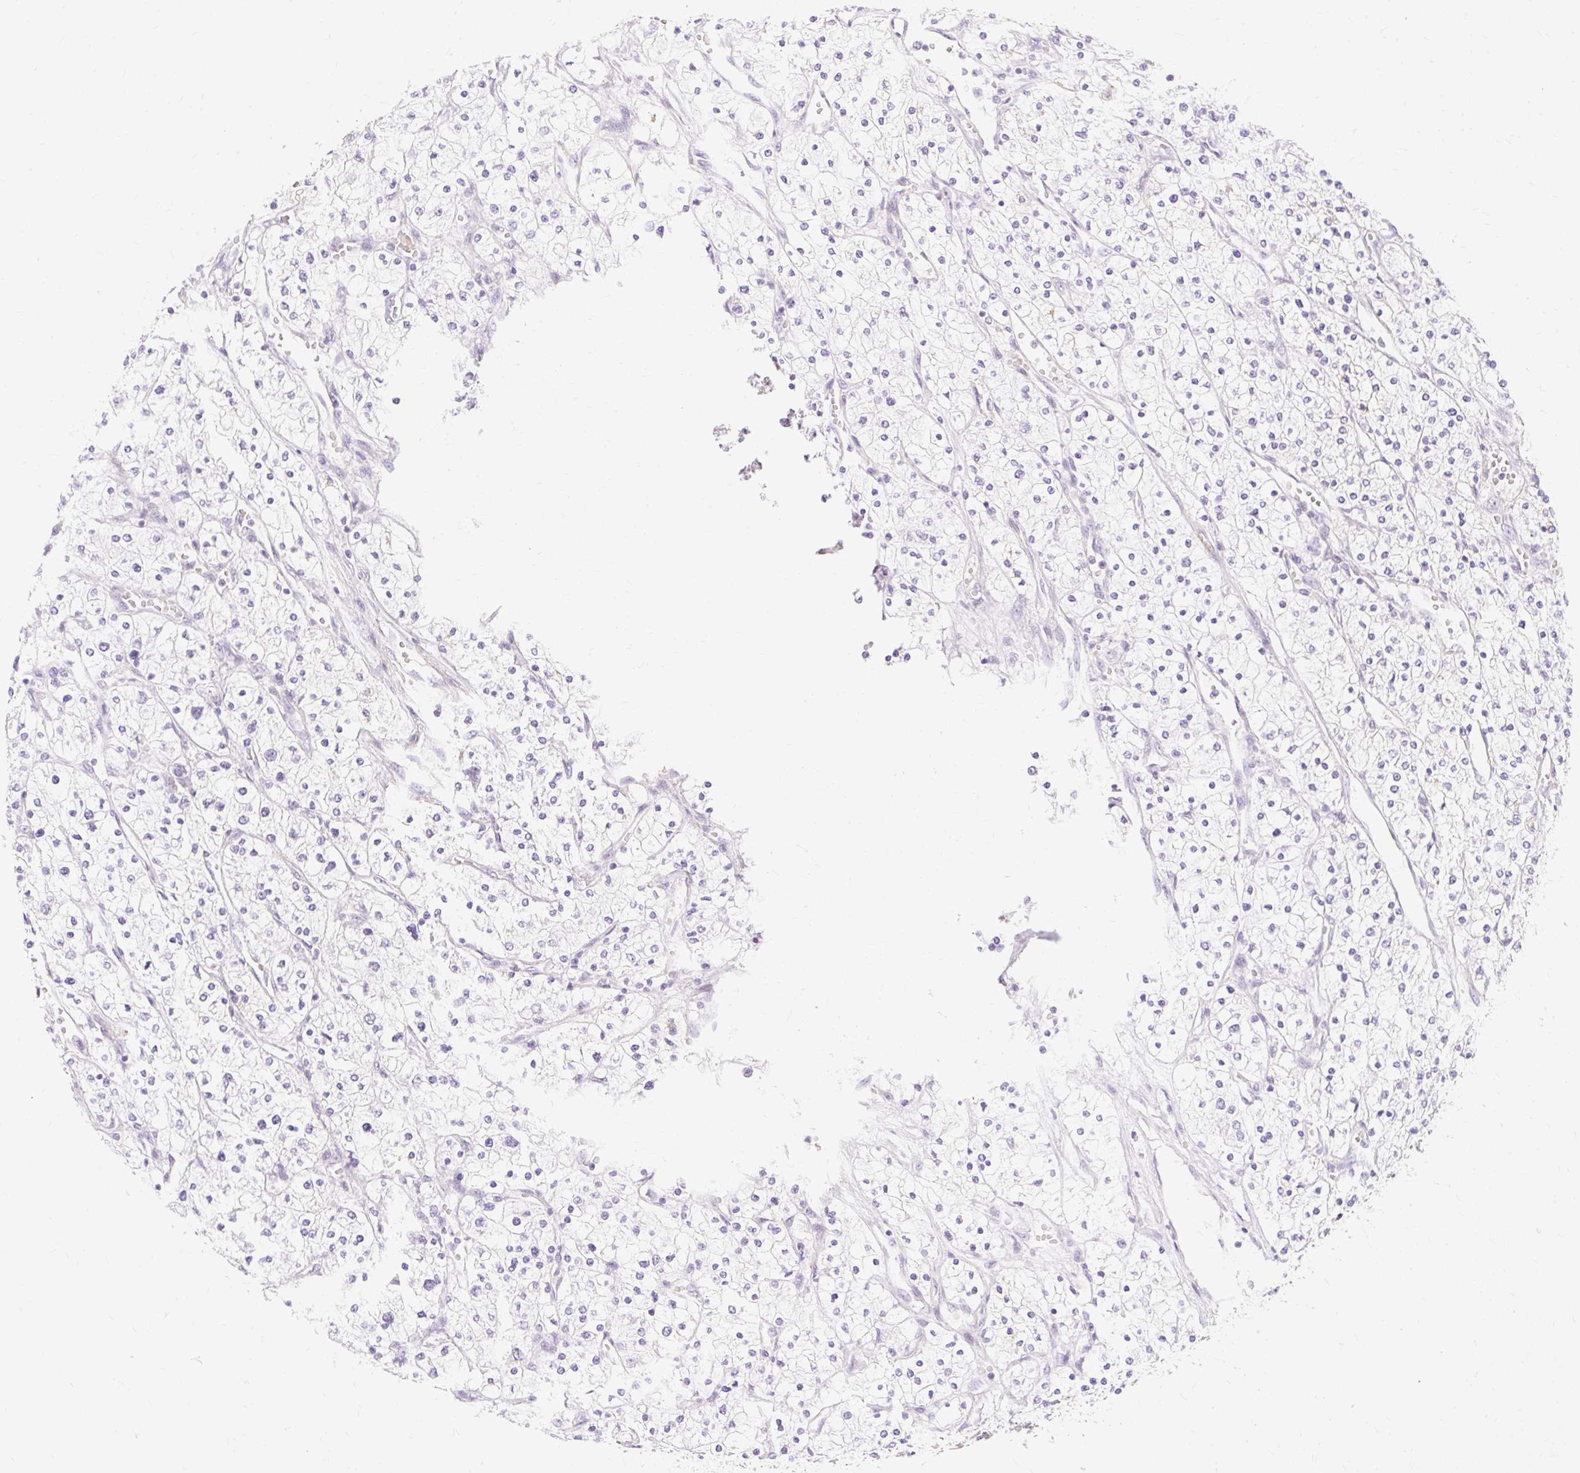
{"staining": {"intensity": "negative", "quantity": "none", "location": "none"}, "tissue": "renal cancer", "cell_type": "Tumor cells", "image_type": "cancer", "snomed": [{"axis": "morphology", "description": "Adenocarcinoma, NOS"}, {"axis": "topography", "description": "Kidney"}], "caption": "Immunohistochemistry of renal cancer shows no expression in tumor cells. The staining was performed using DAB to visualize the protein expression in brown, while the nuclei were stained in blue with hematoxylin (Magnification: 20x).", "gene": "OBP2A", "patient": {"sex": "male", "age": 80}}